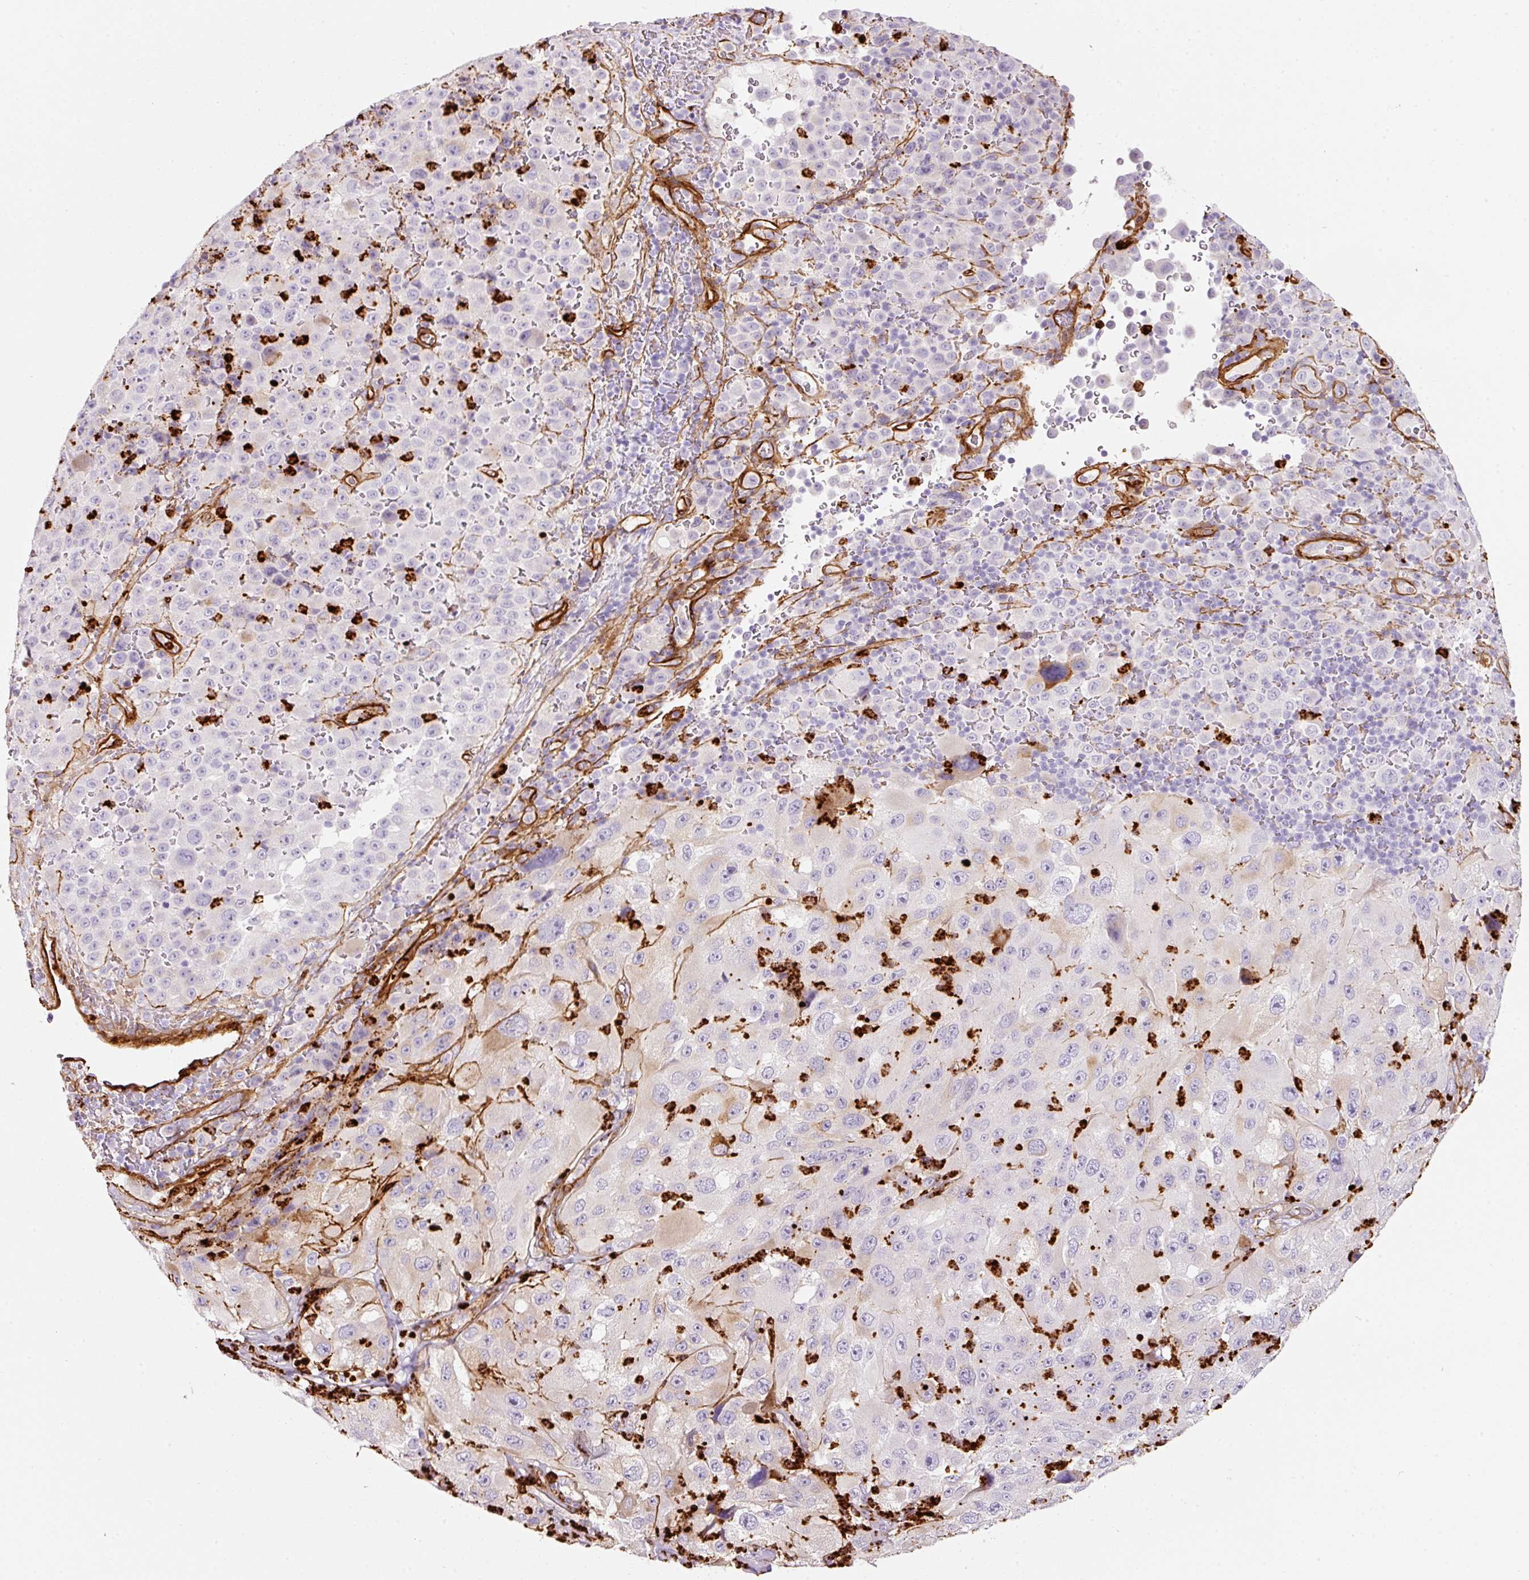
{"staining": {"intensity": "negative", "quantity": "none", "location": "none"}, "tissue": "melanoma", "cell_type": "Tumor cells", "image_type": "cancer", "snomed": [{"axis": "morphology", "description": "Malignant melanoma, Metastatic site"}, {"axis": "topography", "description": "Lymph node"}], "caption": "Malignant melanoma (metastatic site) was stained to show a protein in brown. There is no significant staining in tumor cells.", "gene": "LOXL4", "patient": {"sex": "male", "age": 62}}